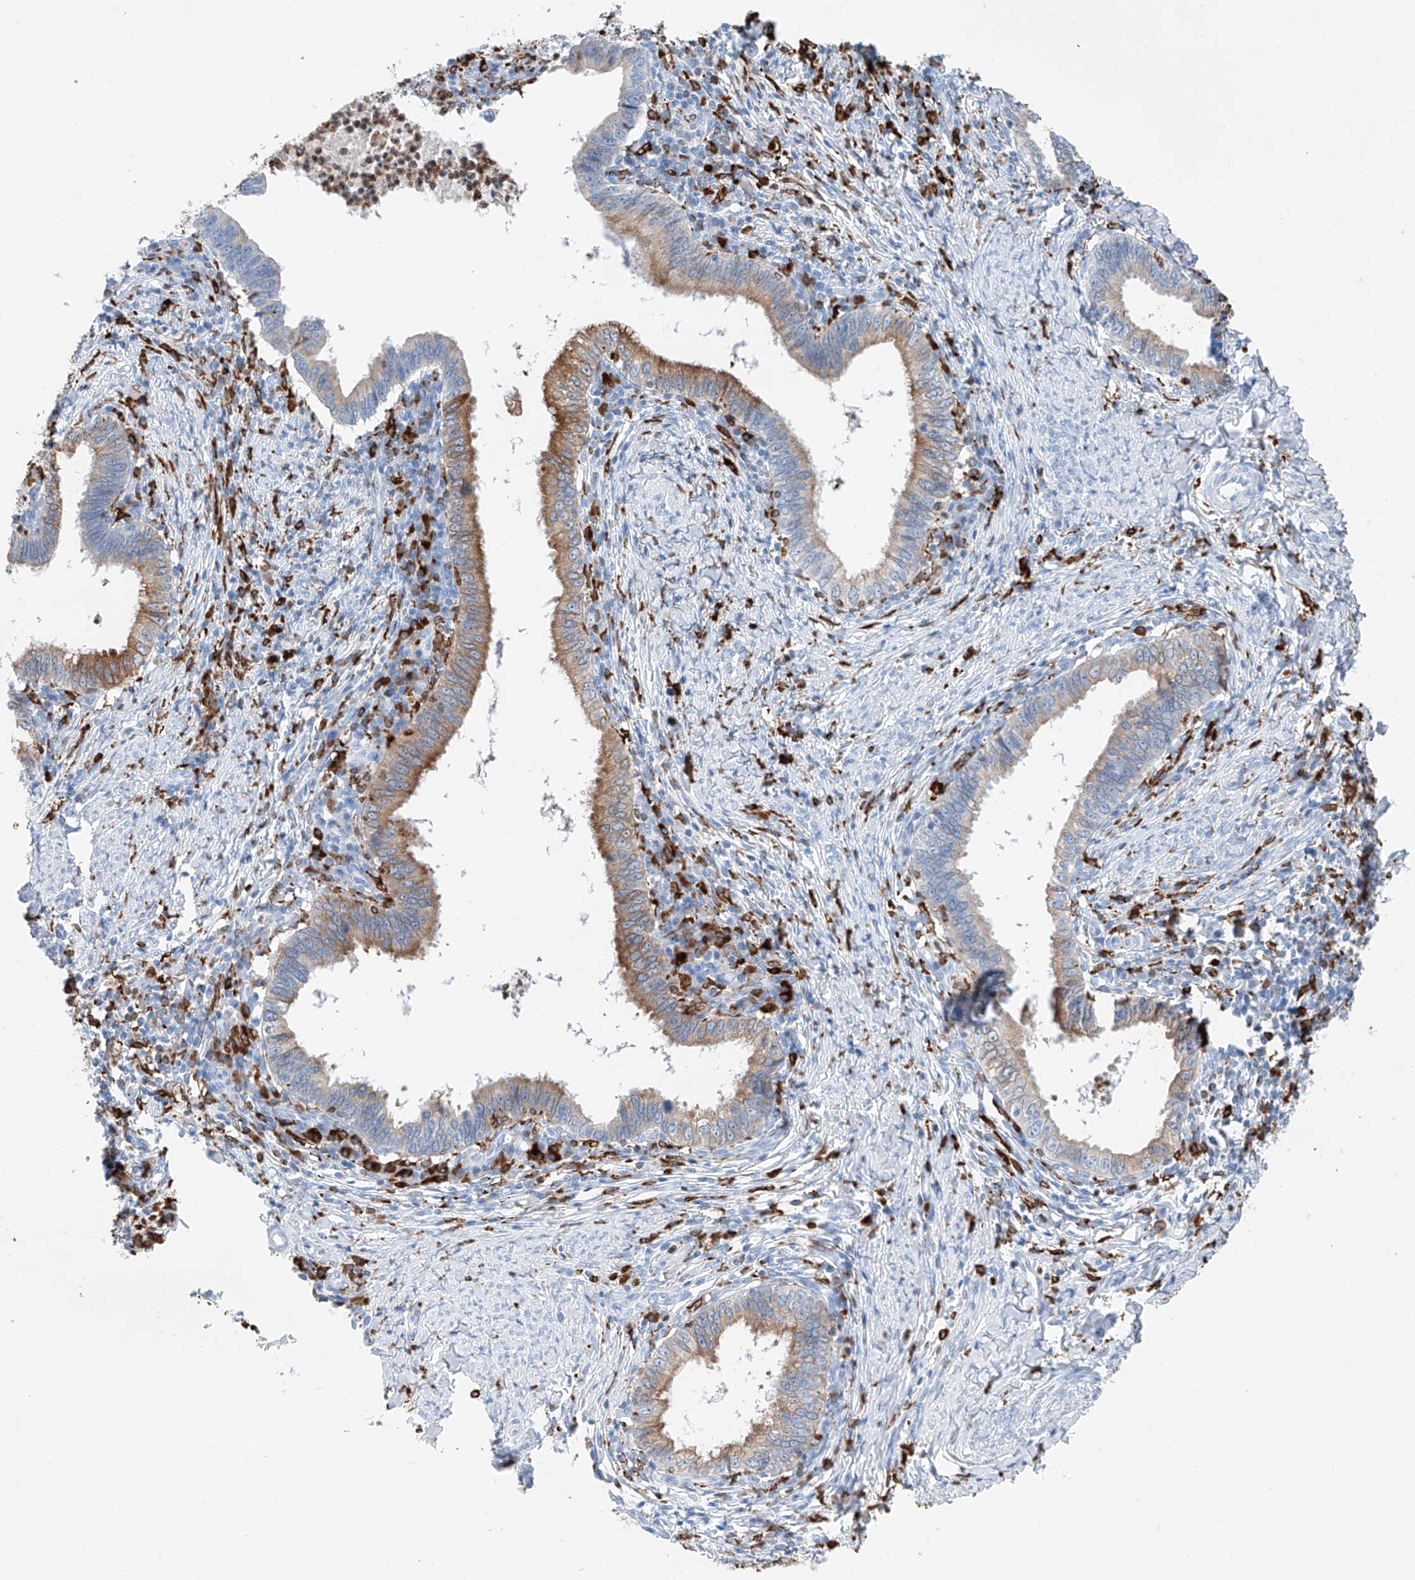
{"staining": {"intensity": "moderate", "quantity": "<25%", "location": "cytoplasmic/membranous"}, "tissue": "cervical cancer", "cell_type": "Tumor cells", "image_type": "cancer", "snomed": [{"axis": "morphology", "description": "Adenocarcinoma, NOS"}, {"axis": "topography", "description": "Cervix"}], "caption": "Adenocarcinoma (cervical) stained with a protein marker reveals moderate staining in tumor cells.", "gene": "TBXAS1", "patient": {"sex": "female", "age": 36}}